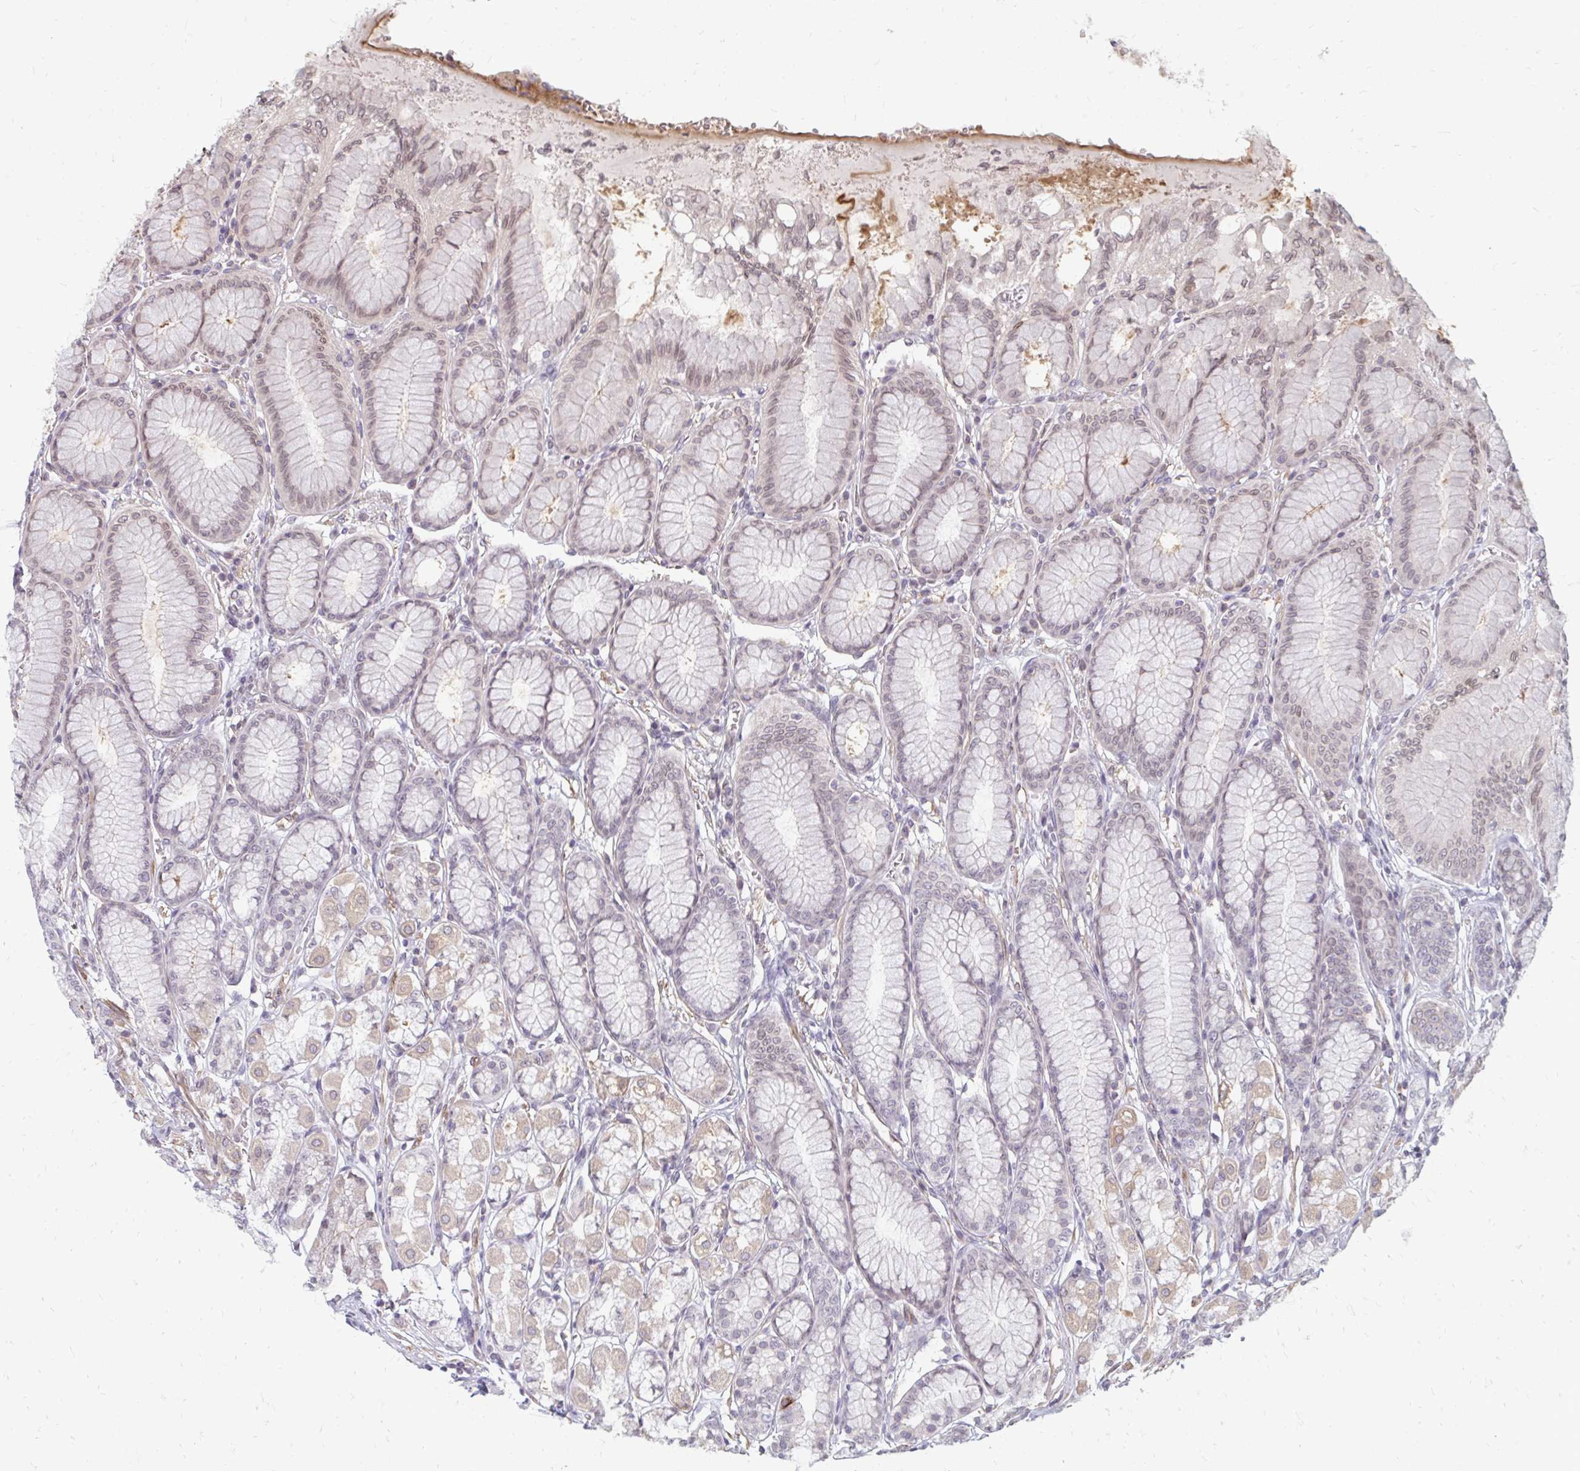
{"staining": {"intensity": "weak", "quantity": "25%-75%", "location": "cytoplasmic/membranous,nuclear"}, "tissue": "stomach", "cell_type": "Glandular cells", "image_type": "normal", "snomed": [{"axis": "morphology", "description": "Normal tissue, NOS"}, {"axis": "topography", "description": "Stomach"}, {"axis": "topography", "description": "Stomach, lower"}], "caption": "About 25%-75% of glandular cells in normal stomach exhibit weak cytoplasmic/membranous,nuclear protein staining as visualized by brown immunohistochemical staining.", "gene": "GPC5", "patient": {"sex": "male", "age": 76}}